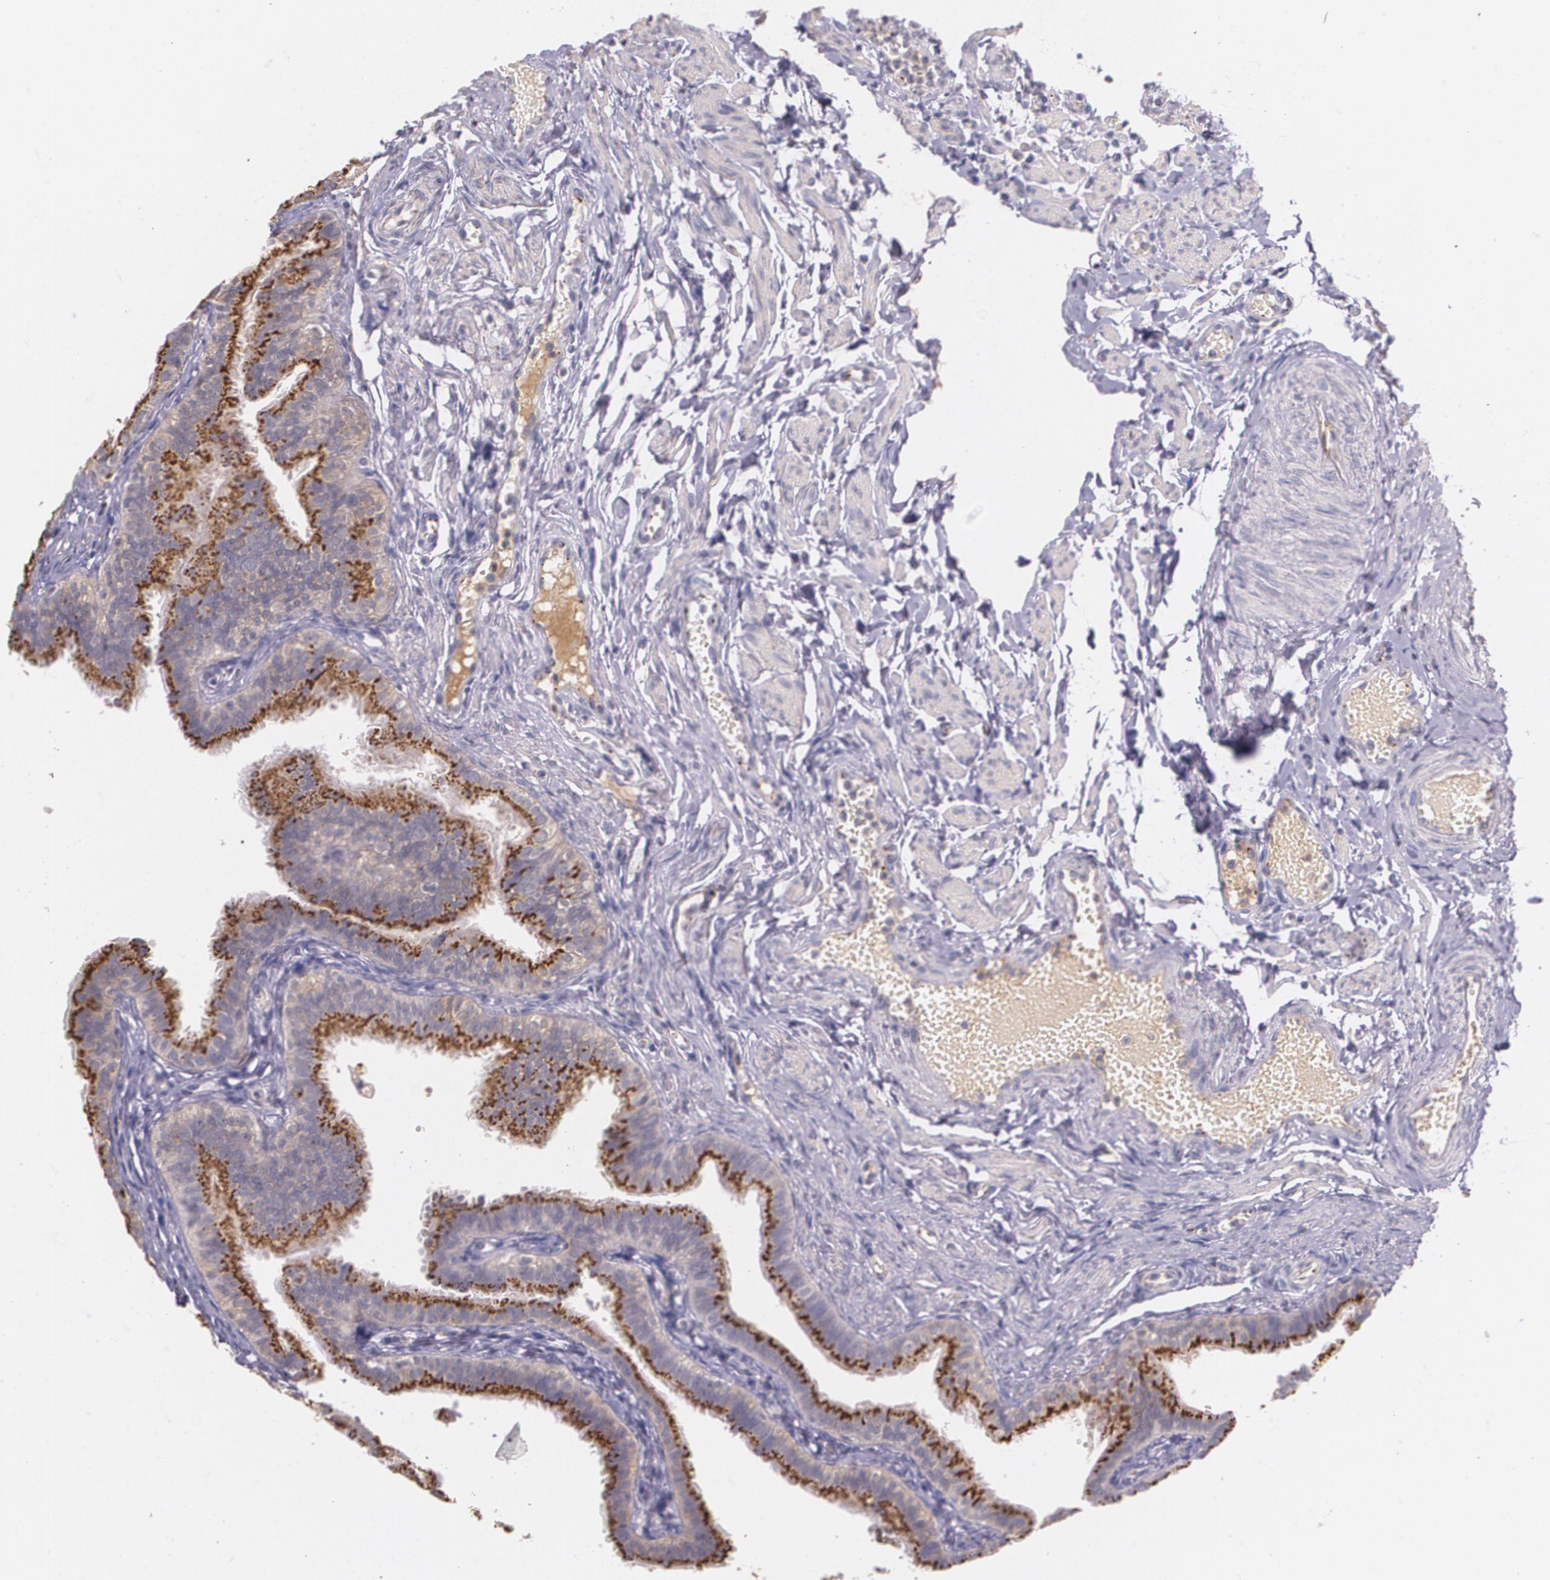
{"staining": {"intensity": "strong", "quantity": ">75%", "location": "cytoplasmic/membranous"}, "tissue": "fallopian tube", "cell_type": "Glandular cells", "image_type": "normal", "snomed": [{"axis": "morphology", "description": "Normal tissue, NOS"}, {"axis": "morphology", "description": "Dermoid, NOS"}, {"axis": "topography", "description": "Fallopian tube"}], "caption": "Benign fallopian tube shows strong cytoplasmic/membranous staining in about >75% of glandular cells.", "gene": "TM4SF1", "patient": {"sex": "female", "age": 33}}